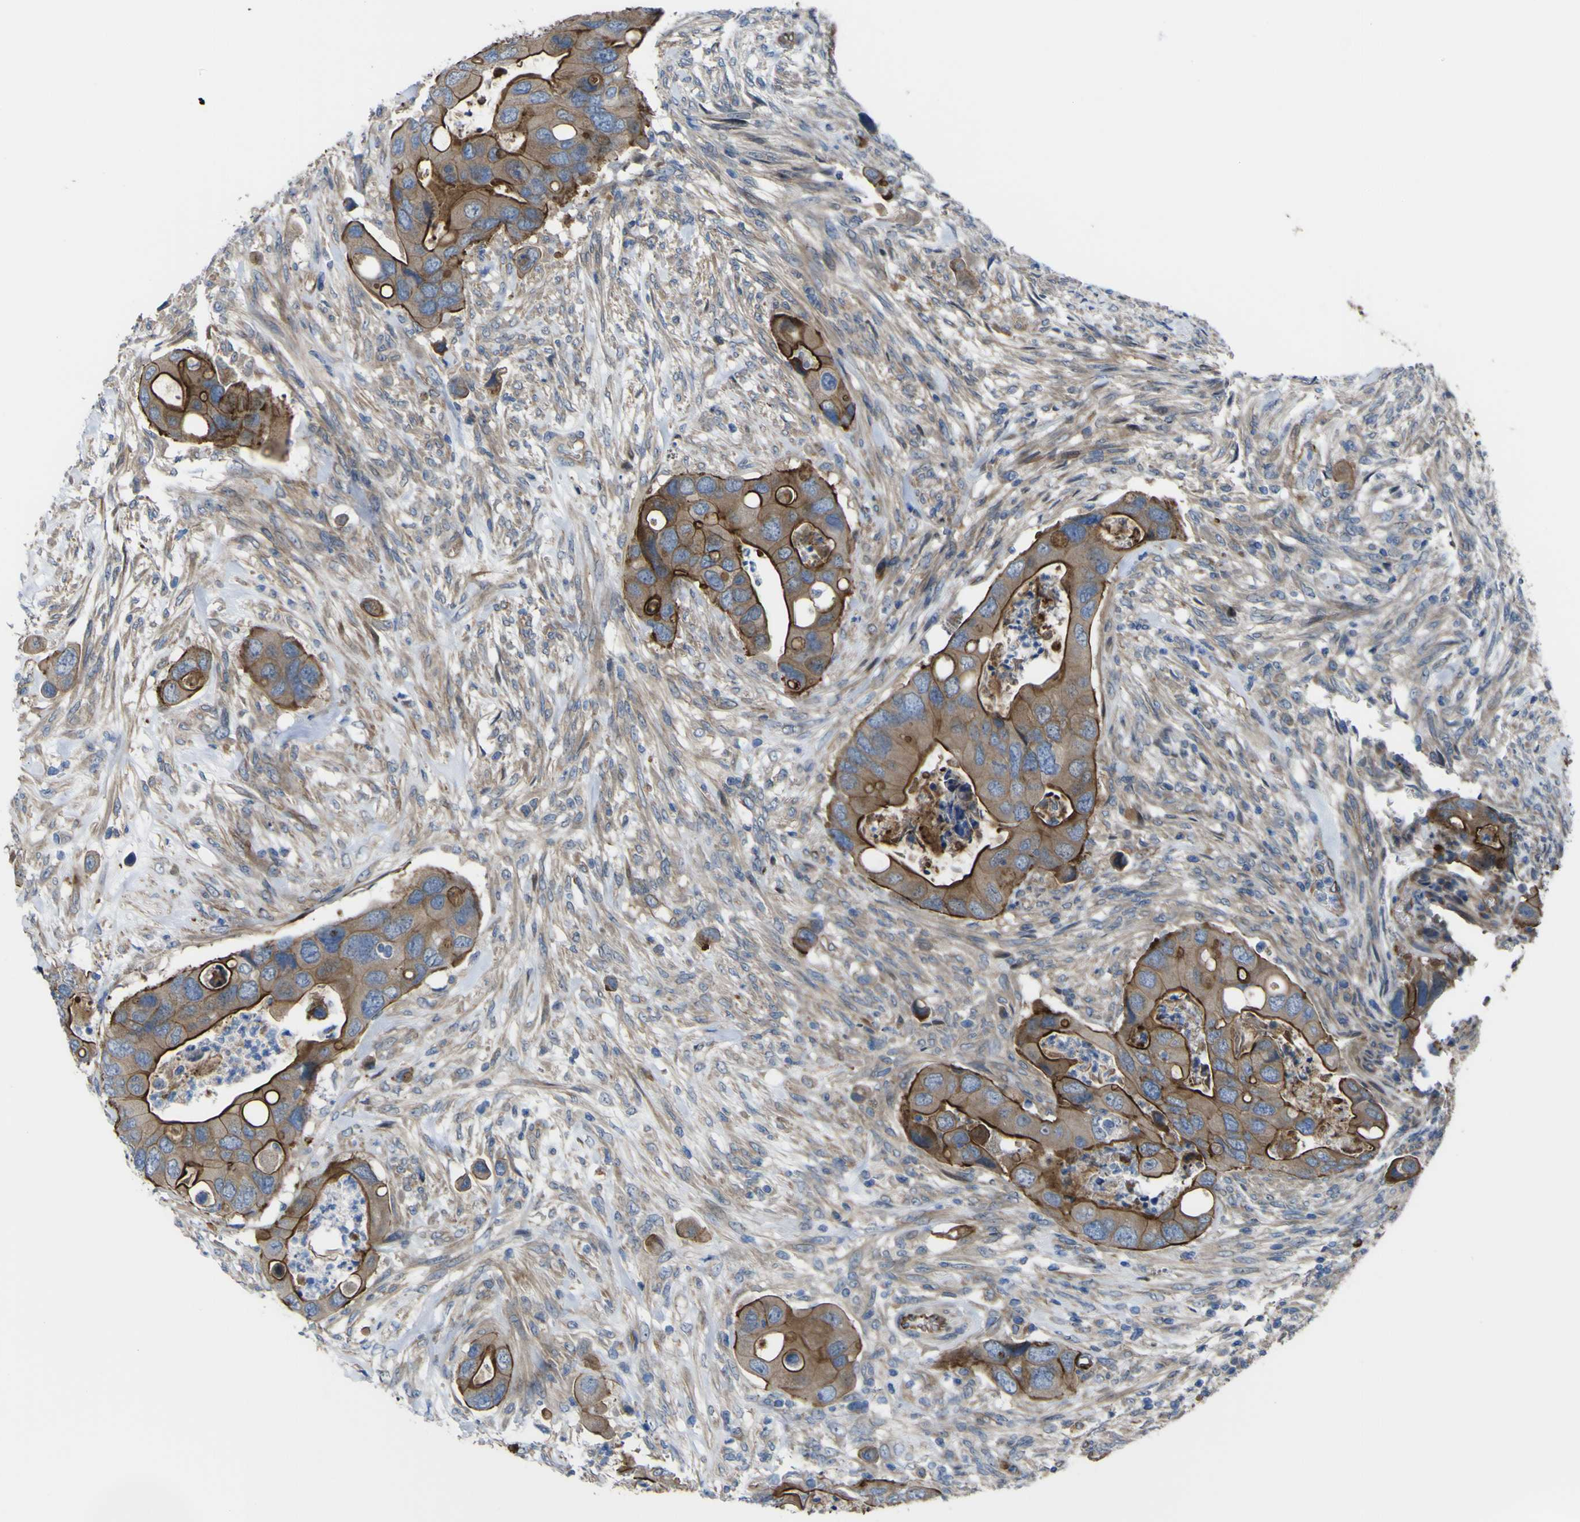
{"staining": {"intensity": "moderate", "quantity": ">75%", "location": "cytoplasmic/membranous"}, "tissue": "colorectal cancer", "cell_type": "Tumor cells", "image_type": "cancer", "snomed": [{"axis": "morphology", "description": "Adenocarcinoma, NOS"}, {"axis": "topography", "description": "Rectum"}], "caption": "Adenocarcinoma (colorectal) stained with a protein marker reveals moderate staining in tumor cells.", "gene": "FBXO30", "patient": {"sex": "female", "age": 57}}